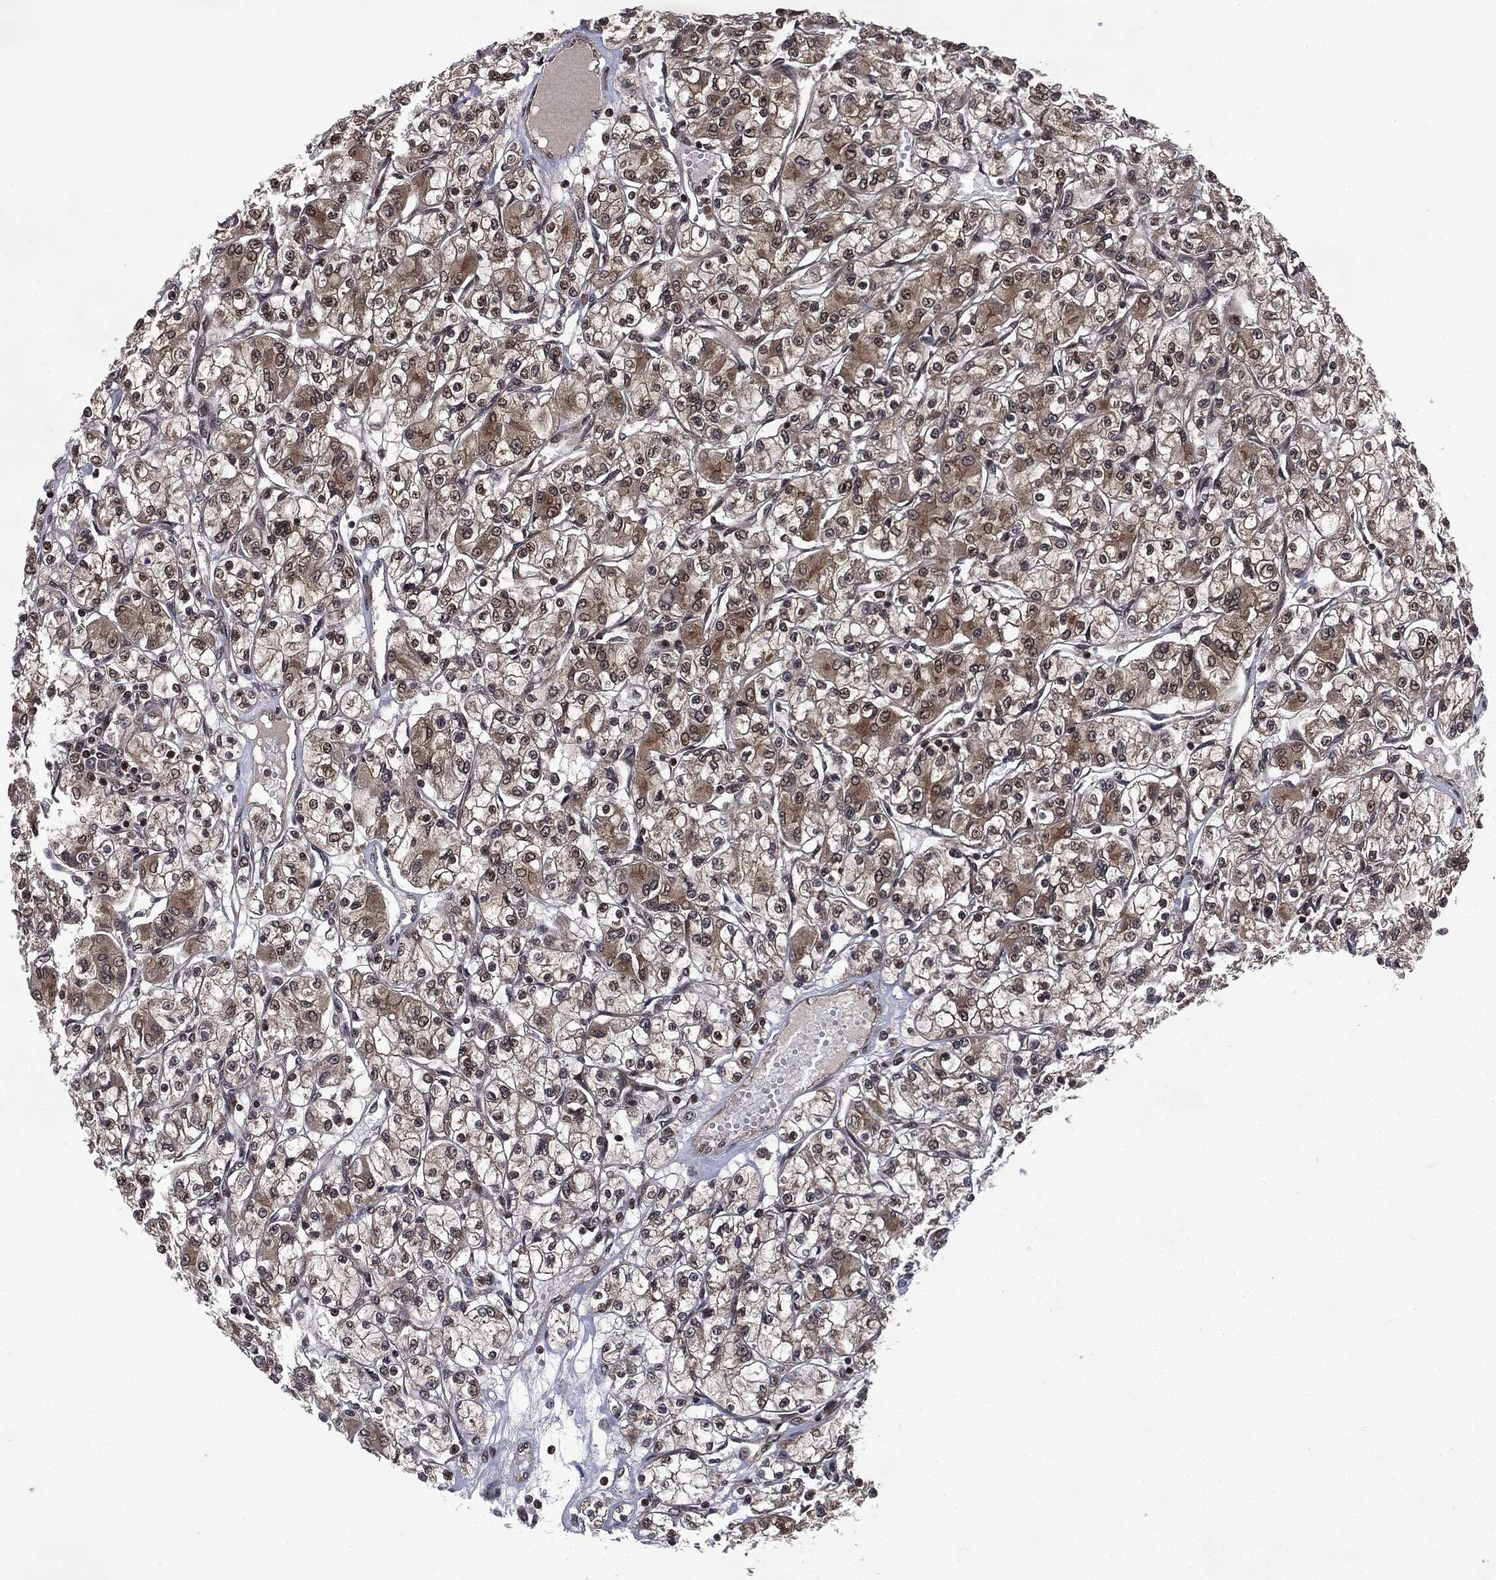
{"staining": {"intensity": "moderate", "quantity": "25%-75%", "location": "cytoplasmic/membranous"}, "tissue": "renal cancer", "cell_type": "Tumor cells", "image_type": "cancer", "snomed": [{"axis": "morphology", "description": "Adenocarcinoma, NOS"}, {"axis": "topography", "description": "Kidney"}], "caption": "Immunohistochemistry (IHC) staining of renal cancer (adenocarcinoma), which demonstrates medium levels of moderate cytoplasmic/membranous positivity in about 25%-75% of tumor cells indicating moderate cytoplasmic/membranous protein positivity. The staining was performed using DAB (3,3'-diaminobenzidine) (brown) for protein detection and nuclei were counterstained in hematoxylin (blue).", "gene": "STAU2", "patient": {"sex": "female", "age": 59}}